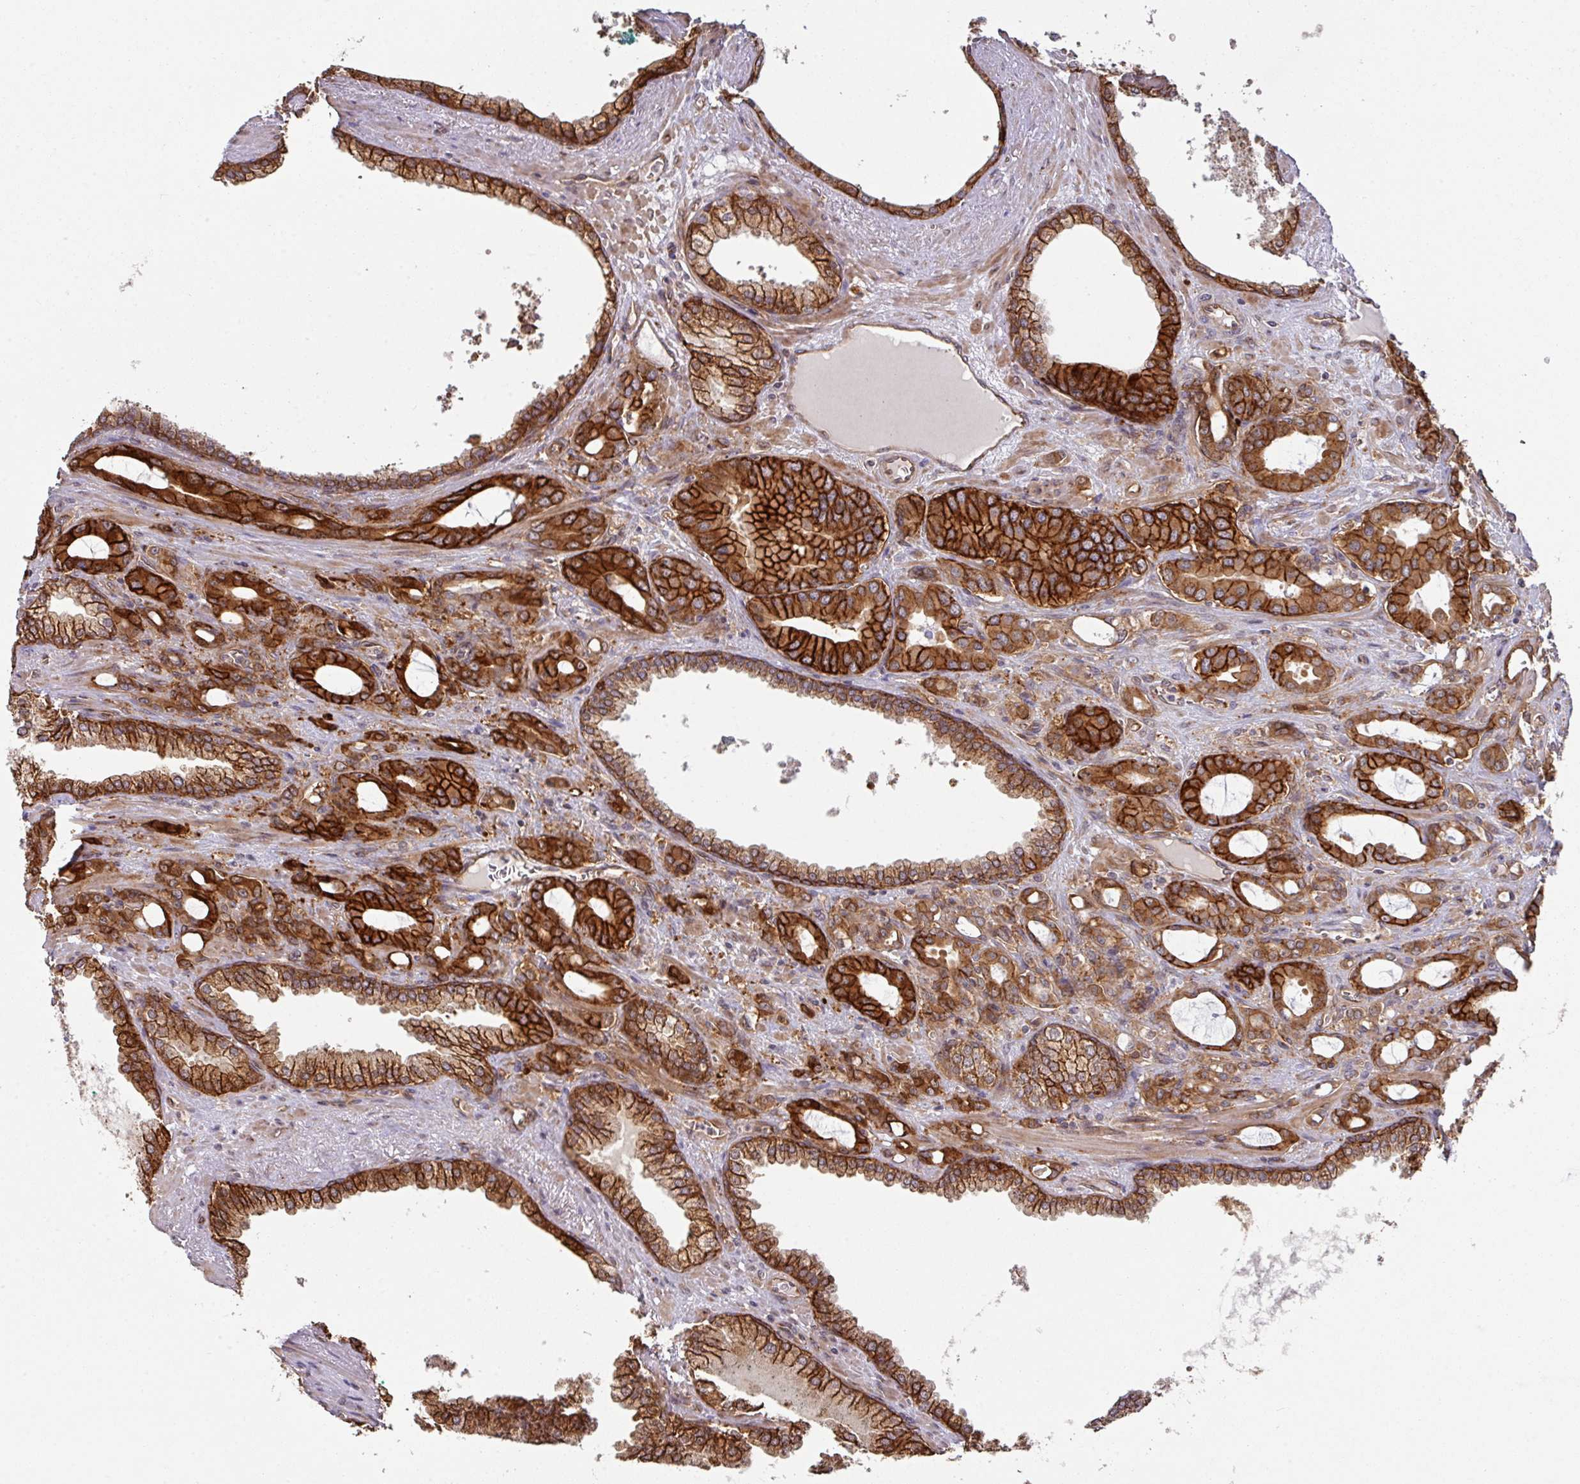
{"staining": {"intensity": "strong", "quantity": ">75%", "location": "cytoplasmic/membranous"}, "tissue": "prostate cancer", "cell_type": "Tumor cells", "image_type": "cancer", "snomed": [{"axis": "morphology", "description": "Adenocarcinoma, High grade"}, {"axis": "topography", "description": "Prostate"}], "caption": "Approximately >75% of tumor cells in human prostate cancer display strong cytoplasmic/membranous protein positivity as visualized by brown immunohistochemical staining.", "gene": "CYFIP2", "patient": {"sex": "male", "age": 72}}